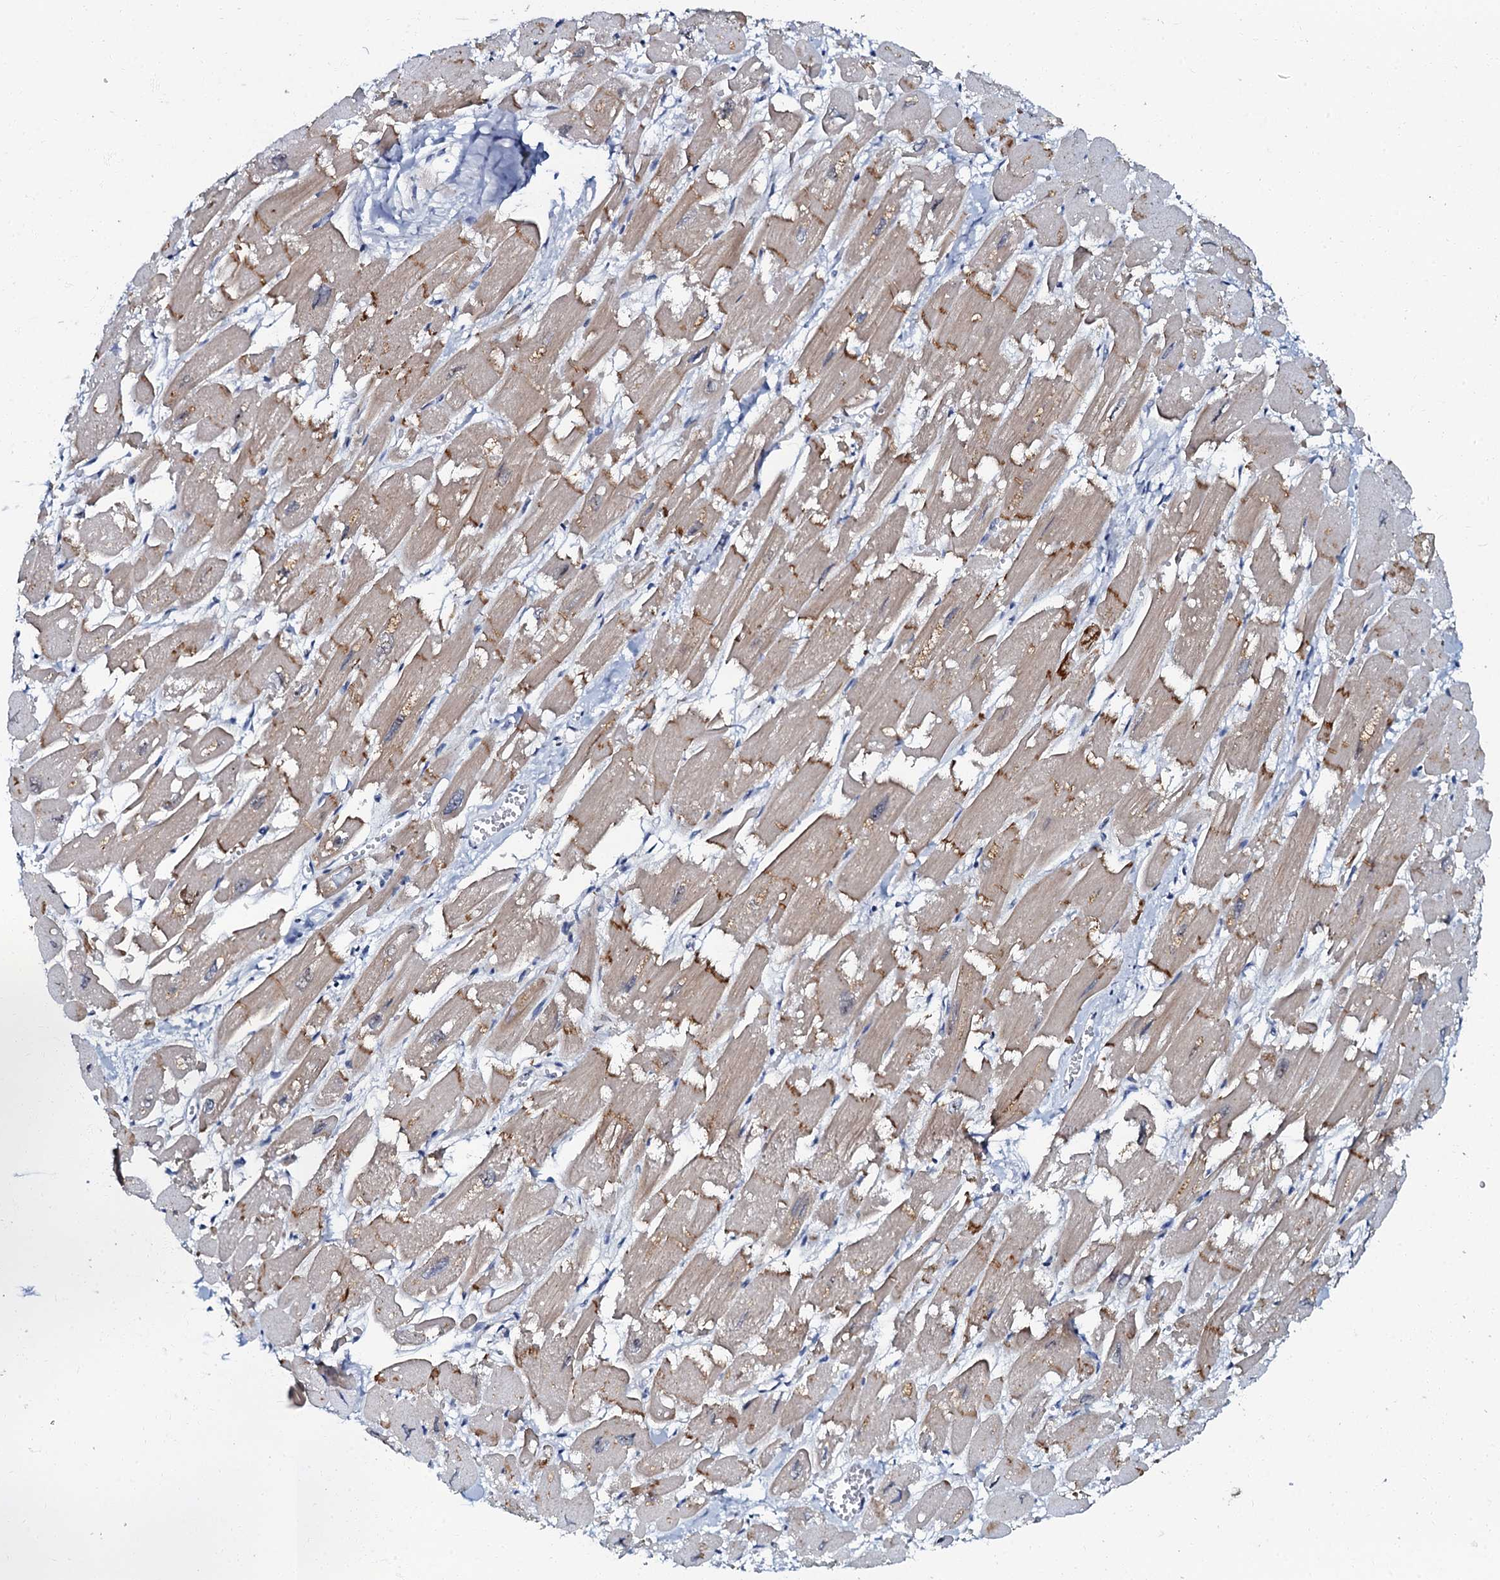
{"staining": {"intensity": "moderate", "quantity": "25%-75%", "location": "cytoplasmic/membranous"}, "tissue": "heart muscle", "cell_type": "Cardiomyocytes", "image_type": "normal", "snomed": [{"axis": "morphology", "description": "Normal tissue, NOS"}, {"axis": "topography", "description": "Heart"}], "caption": "Protein staining of unremarkable heart muscle shows moderate cytoplasmic/membranous staining in about 25%-75% of cardiomyocytes.", "gene": "MRPL51", "patient": {"sex": "male", "age": 54}}